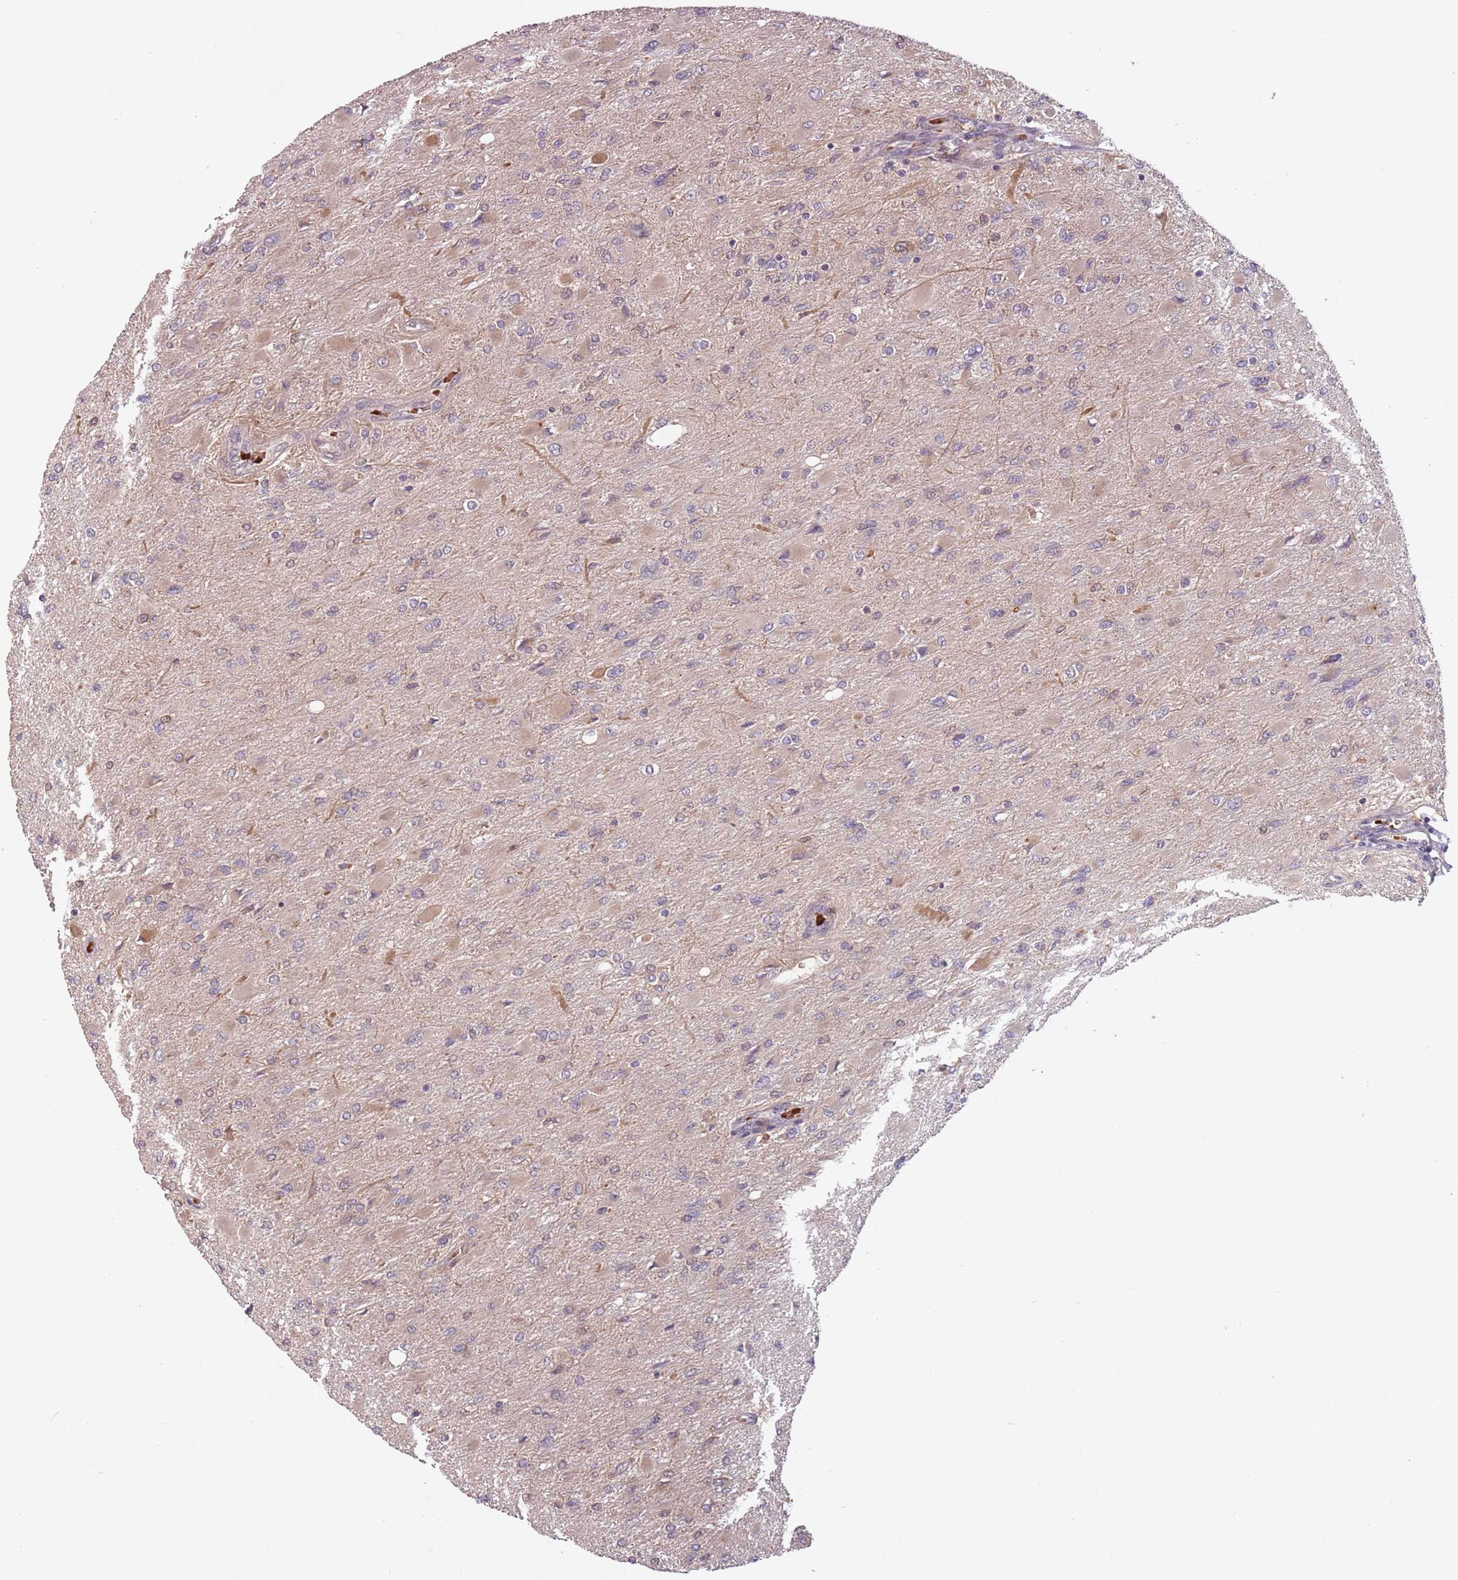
{"staining": {"intensity": "negative", "quantity": "none", "location": "none"}, "tissue": "glioma", "cell_type": "Tumor cells", "image_type": "cancer", "snomed": [{"axis": "morphology", "description": "Glioma, malignant, High grade"}, {"axis": "topography", "description": "Cerebral cortex"}], "caption": "A micrograph of glioma stained for a protein displays no brown staining in tumor cells.", "gene": "GPR180", "patient": {"sex": "female", "age": 36}}